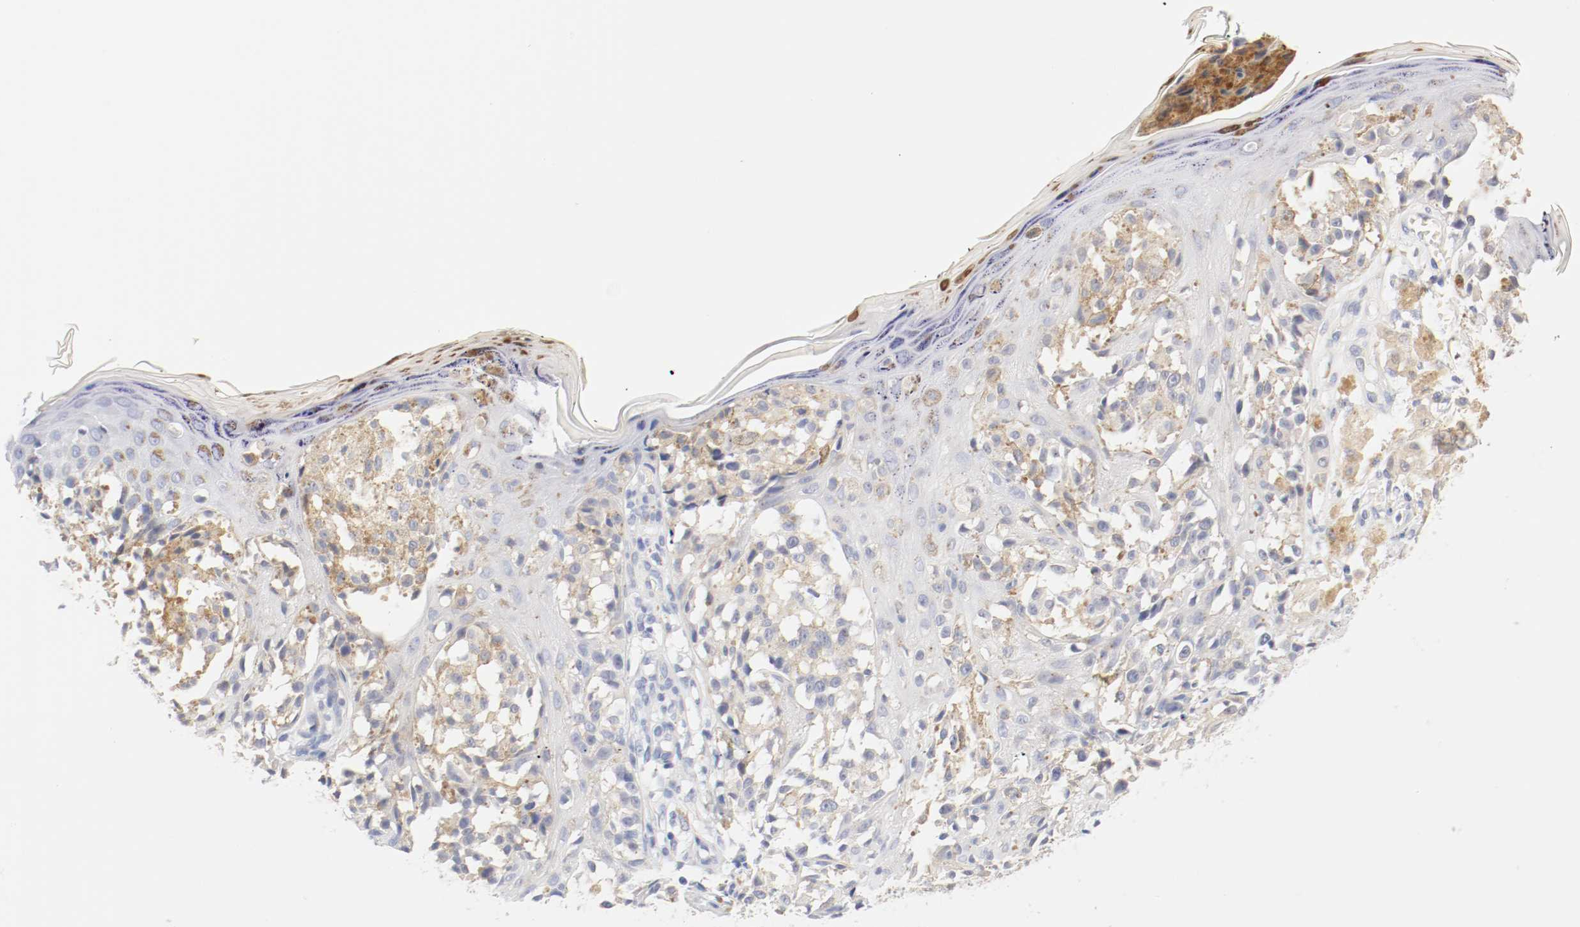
{"staining": {"intensity": "weak", "quantity": "25%-75%", "location": "cytoplasmic/membranous"}, "tissue": "melanoma", "cell_type": "Tumor cells", "image_type": "cancer", "snomed": [{"axis": "morphology", "description": "Malignant melanoma, NOS"}, {"axis": "topography", "description": "Skin"}], "caption": "Protein staining by immunohistochemistry (IHC) exhibits weak cytoplasmic/membranous expression in about 25%-75% of tumor cells in malignant melanoma.", "gene": "HOMER1", "patient": {"sex": "female", "age": 38}}